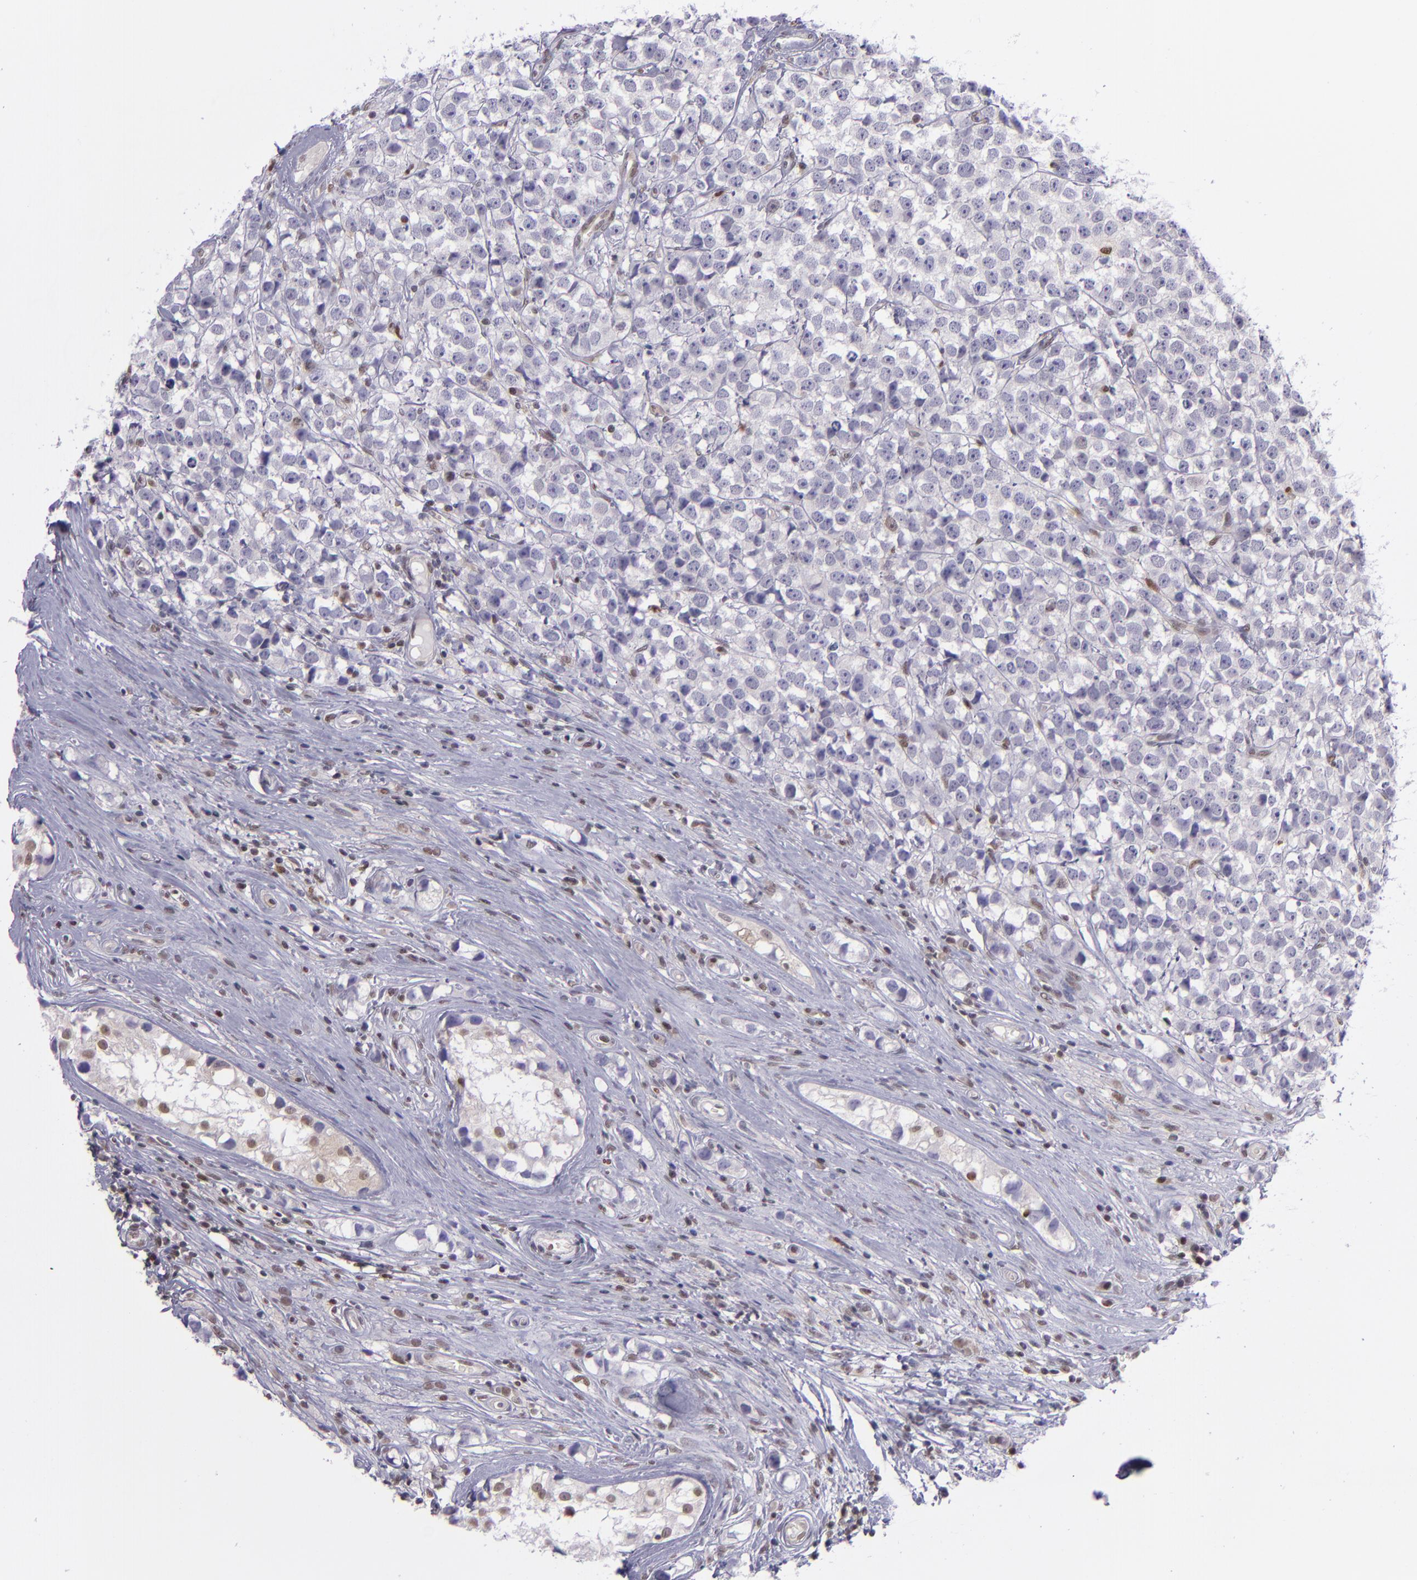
{"staining": {"intensity": "negative", "quantity": "none", "location": "none"}, "tissue": "testis cancer", "cell_type": "Tumor cells", "image_type": "cancer", "snomed": [{"axis": "morphology", "description": "Seminoma, NOS"}, {"axis": "topography", "description": "Testis"}], "caption": "Immunohistochemistry (IHC) image of neoplastic tissue: human testis seminoma stained with DAB exhibits no significant protein positivity in tumor cells.", "gene": "BAG1", "patient": {"sex": "male", "age": 25}}